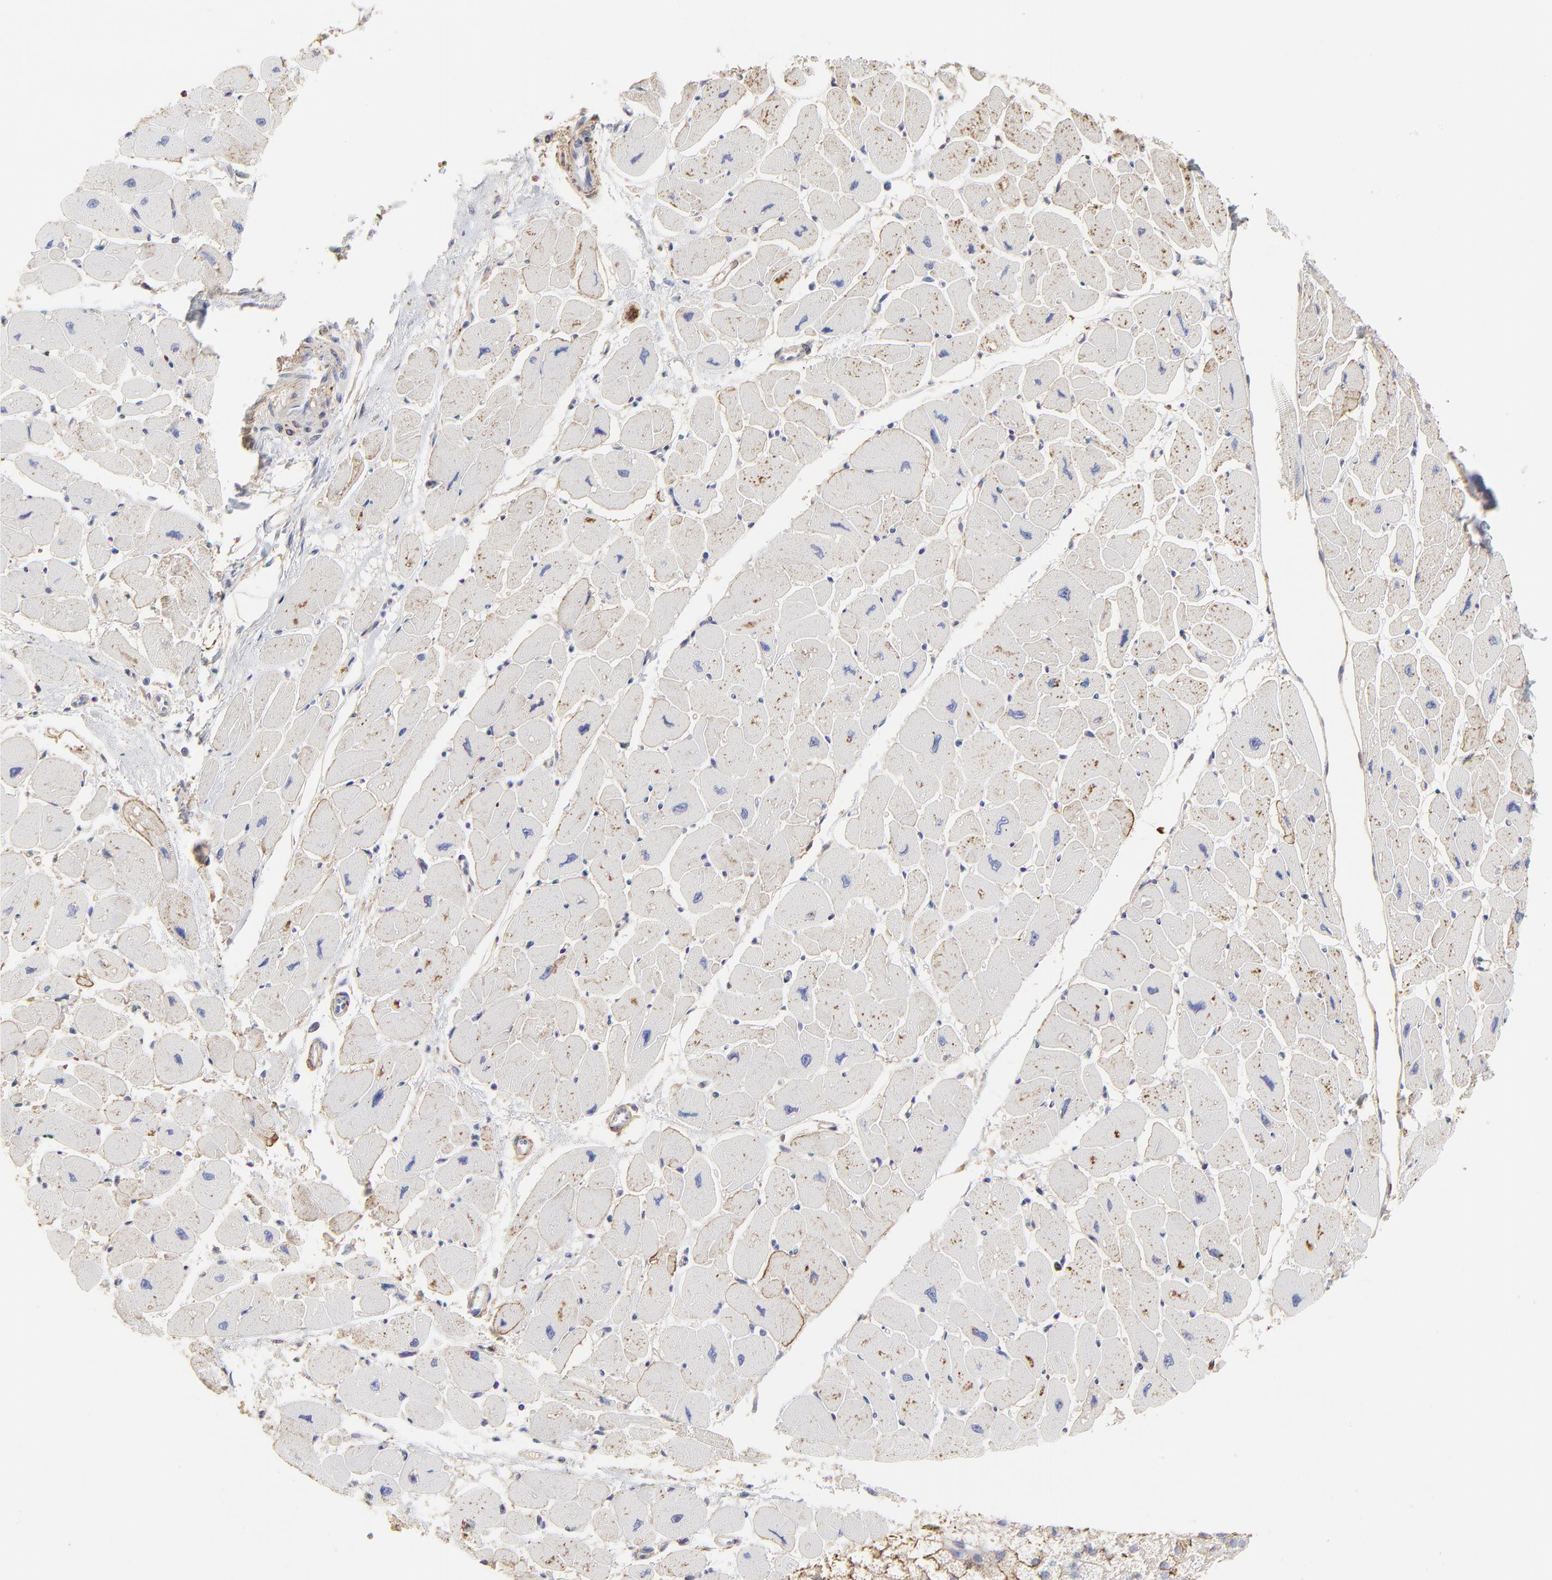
{"staining": {"intensity": "weak", "quantity": "25%-75%", "location": "cytoplasmic/membranous"}, "tissue": "heart muscle", "cell_type": "Cardiomyocytes", "image_type": "normal", "snomed": [{"axis": "morphology", "description": "Normal tissue, NOS"}, {"axis": "topography", "description": "Heart"}], "caption": "A brown stain highlights weak cytoplasmic/membranous positivity of a protein in cardiomyocytes of benign human heart muscle.", "gene": "ANXA6", "patient": {"sex": "female", "age": 54}}